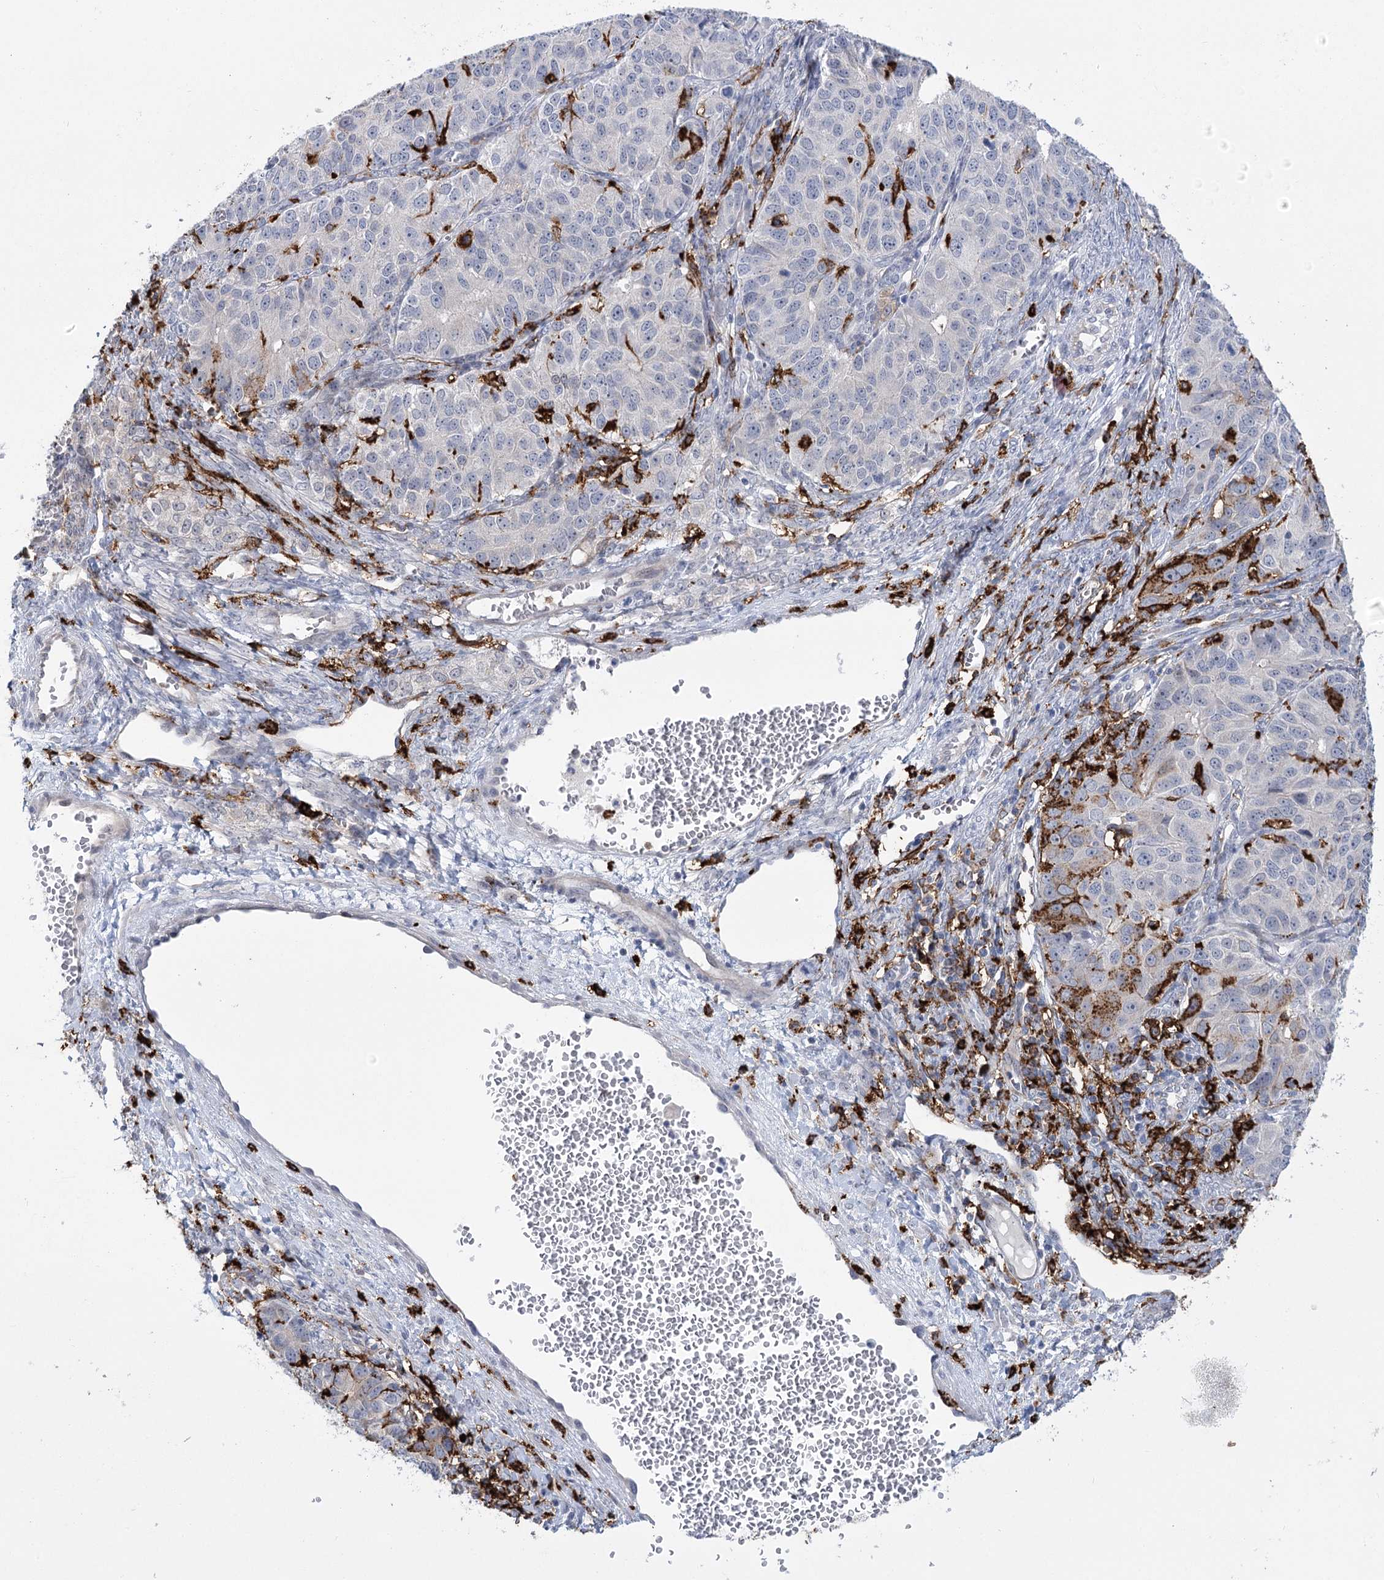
{"staining": {"intensity": "moderate", "quantity": "<25%", "location": "cytoplasmic/membranous"}, "tissue": "ovarian cancer", "cell_type": "Tumor cells", "image_type": "cancer", "snomed": [{"axis": "morphology", "description": "Carcinoma, endometroid"}, {"axis": "topography", "description": "Ovary"}], "caption": "Ovarian cancer stained with IHC reveals moderate cytoplasmic/membranous staining in approximately <25% of tumor cells.", "gene": "PIWIL4", "patient": {"sex": "female", "age": 51}}